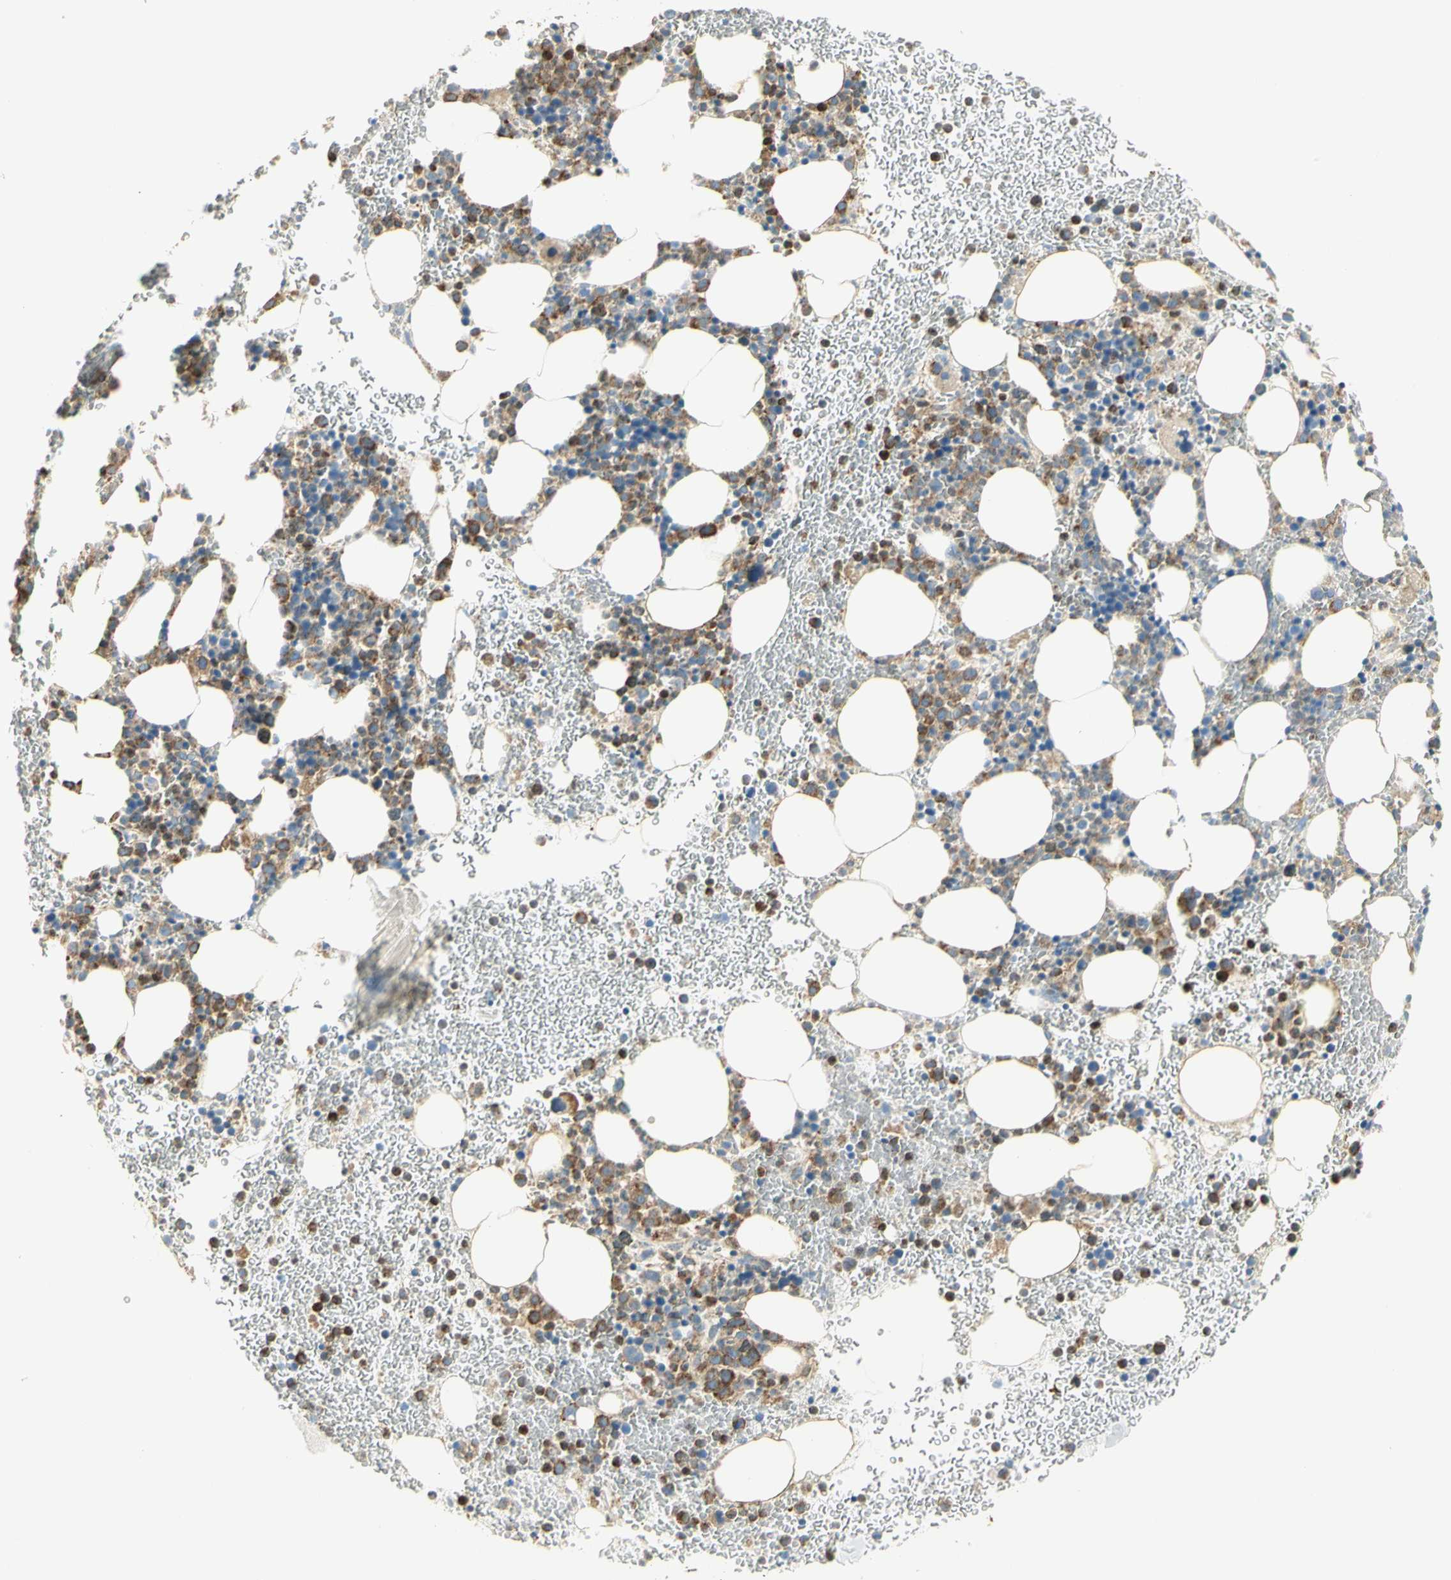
{"staining": {"intensity": "moderate", "quantity": "25%-75%", "location": "cytoplasmic/membranous"}, "tissue": "bone marrow", "cell_type": "Hematopoietic cells", "image_type": "normal", "snomed": [{"axis": "morphology", "description": "Normal tissue, NOS"}, {"axis": "morphology", "description": "Inflammation, NOS"}, {"axis": "topography", "description": "Bone marrow"}], "caption": "Brown immunohistochemical staining in benign human bone marrow demonstrates moderate cytoplasmic/membranous expression in approximately 25%-75% of hematopoietic cells. (DAB IHC with brightfield microscopy, high magnification).", "gene": "TNFSF11", "patient": {"sex": "female", "age": 54}}